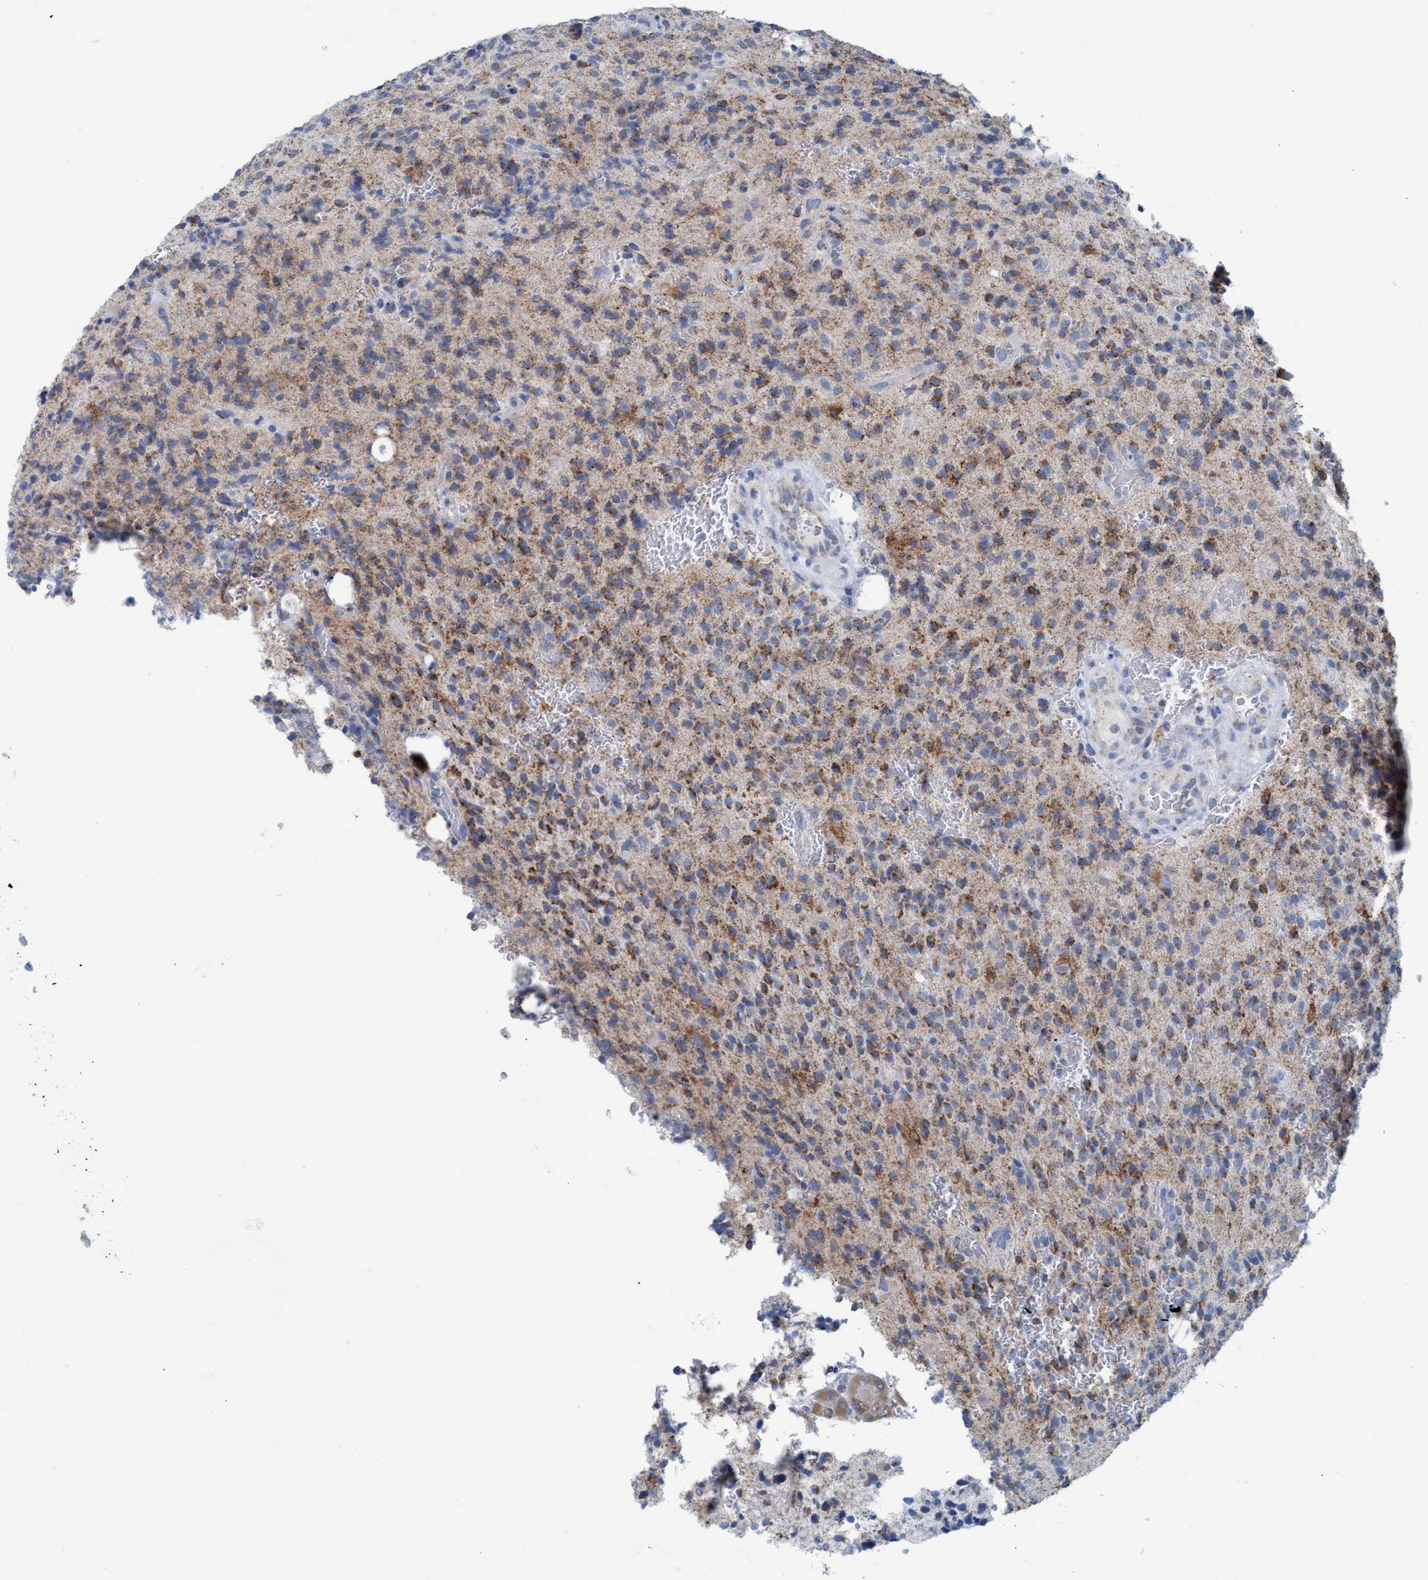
{"staining": {"intensity": "moderate", "quantity": "<25%", "location": "cytoplasmic/membranous"}, "tissue": "glioma", "cell_type": "Tumor cells", "image_type": "cancer", "snomed": [{"axis": "morphology", "description": "Glioma, malignant, High grade"}, {"axis": "topography", "description": "Brain"}], "caption": "Brown immunohistochemical staining in glioma displays moderate cytoplasmic/membranous expression in about <25% of tumor cells.", "gene": "GGA3", "patient": {"sex": "male", "age": 34}}